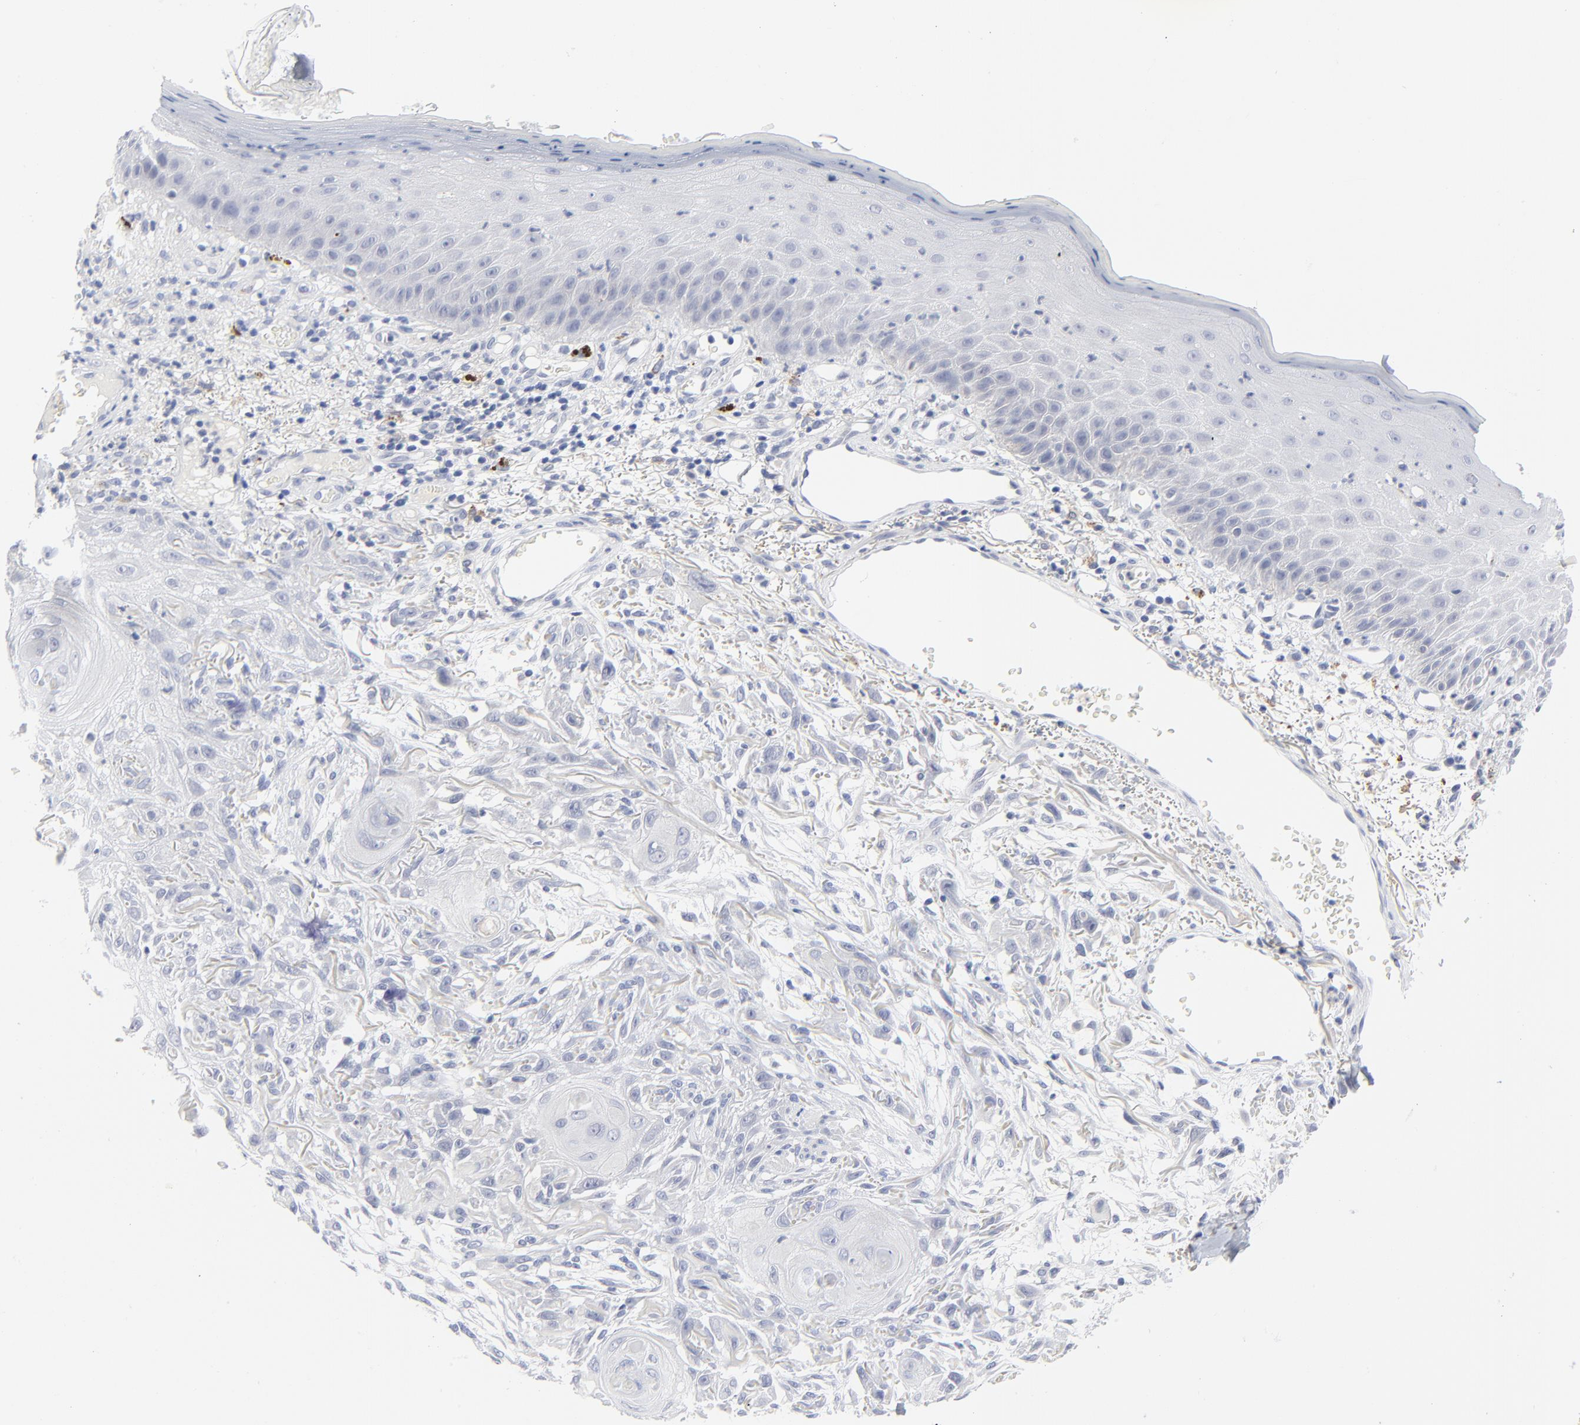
{"staining": {"intensity": "negative", "quantity": "none", "location": "none"}, "tissue": "skin cancer", "cell_type": "Tumor cells", "image_type": "cancer", "snomed": [{"axis": "morphology", "description": "Squamous cell carcinoma, NOS"}, {"axis": "topography", "description": "Skin"}], "caption": "Human squamous cell carcinoma (skin) stained for a protein using immunohistochemistry shows no positivity in tumor cells.", "gene": "CLEC4G", "patient": {"sex": "female", "age": 59}}